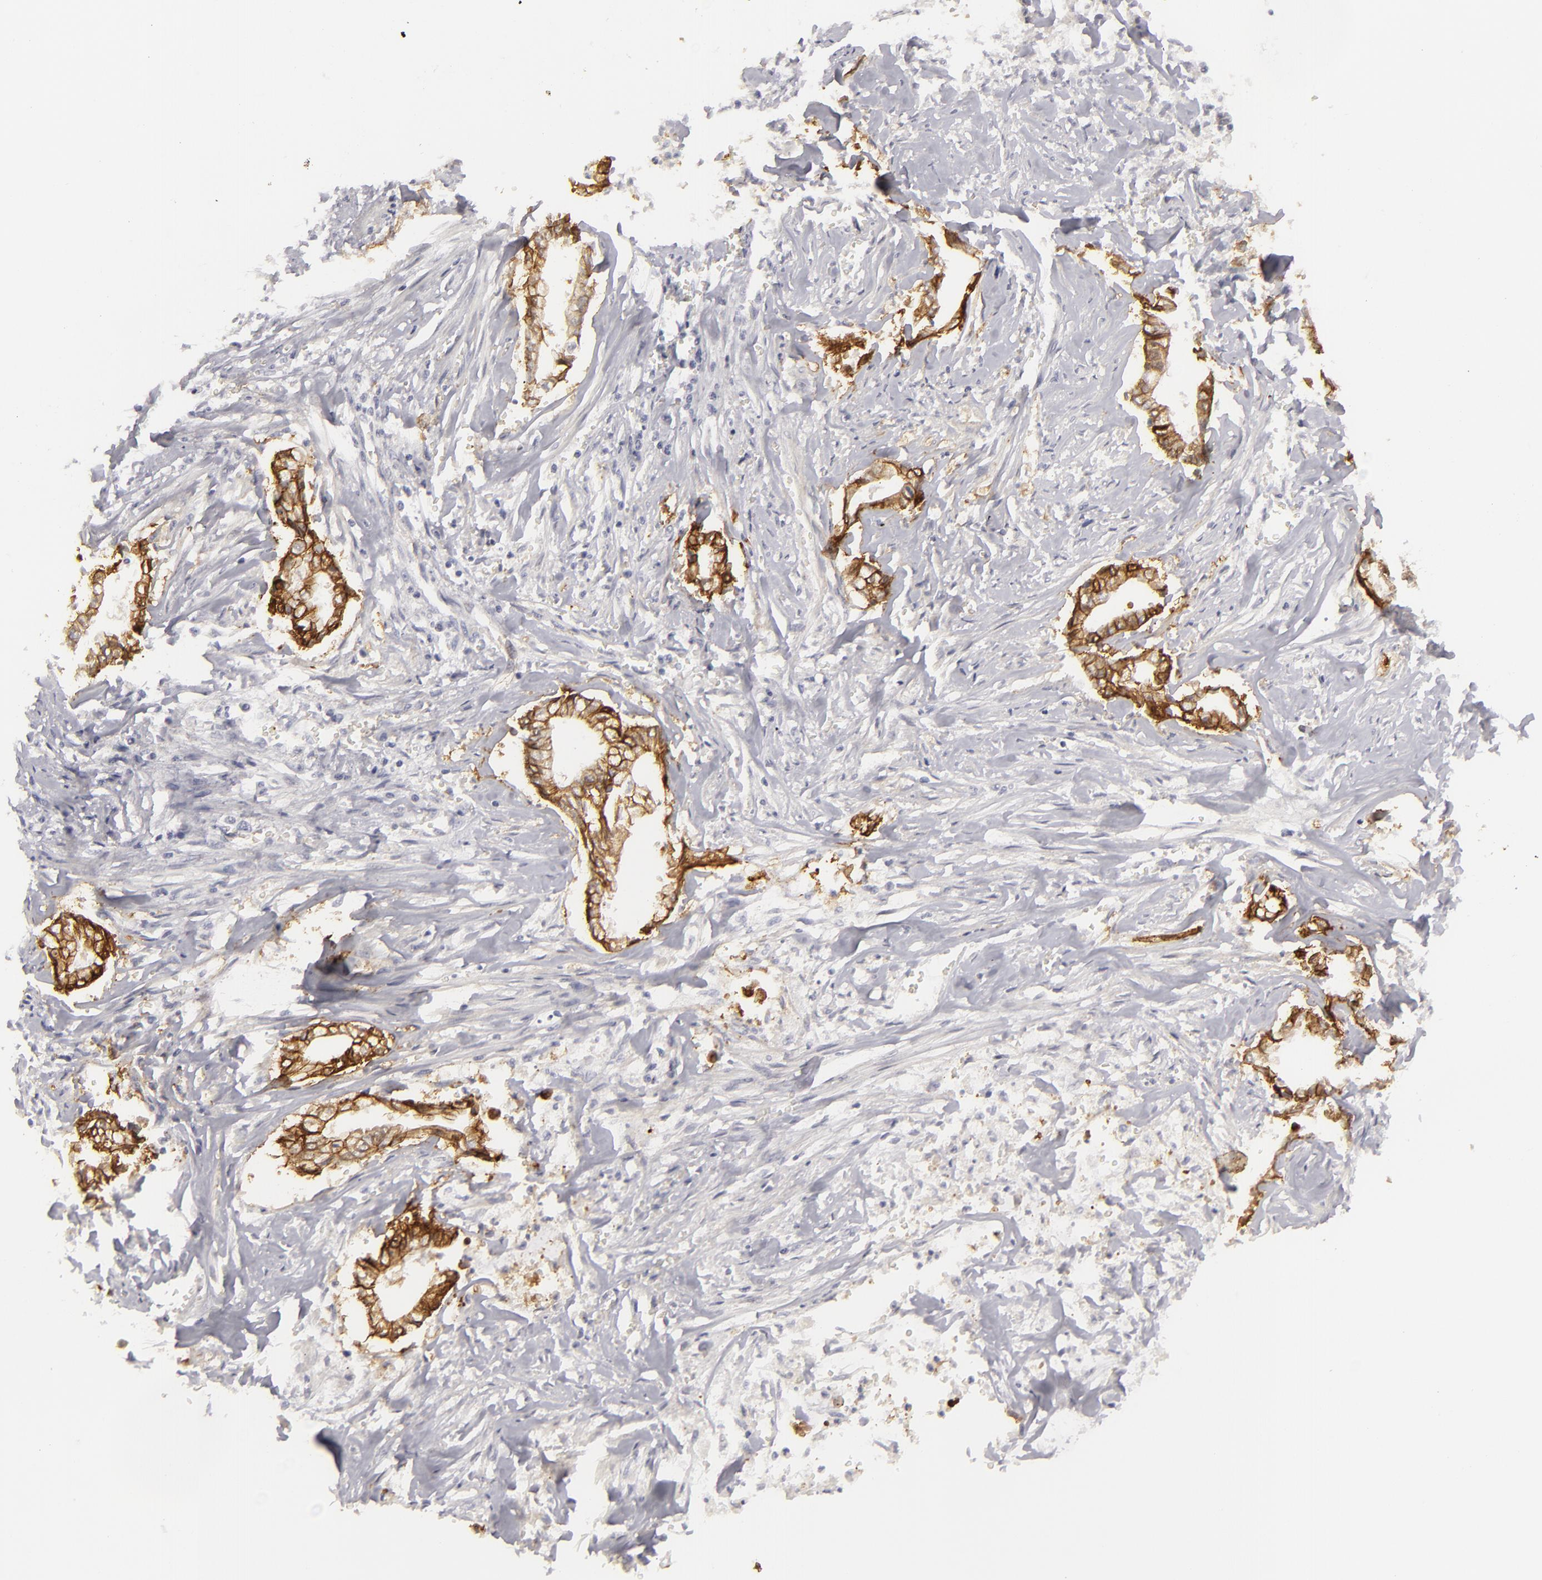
{"staining": {"intensity": "weak", "quantity": "25%-75%", "location": "cytoplasmic/membranous"}, "tissue": "liver cancer", "cell_type": "Tumor cells", "image_type": "cancer", "snomed": [{"axis": "morphology", "description": "Cholangiocarcinoma"}, {"axis": "topography", "description": "Liver"}], "caption": "A high-resolution image shows IHC staining of liver cancer, which displays weak cytoplasmic/membranous expression in approximately 25%-75% of tumor cells. The protein is shown in brown color, while the nuclei are stained blue.", "gene": "JUP", "patient": {"sex": "male", "age": 57}}